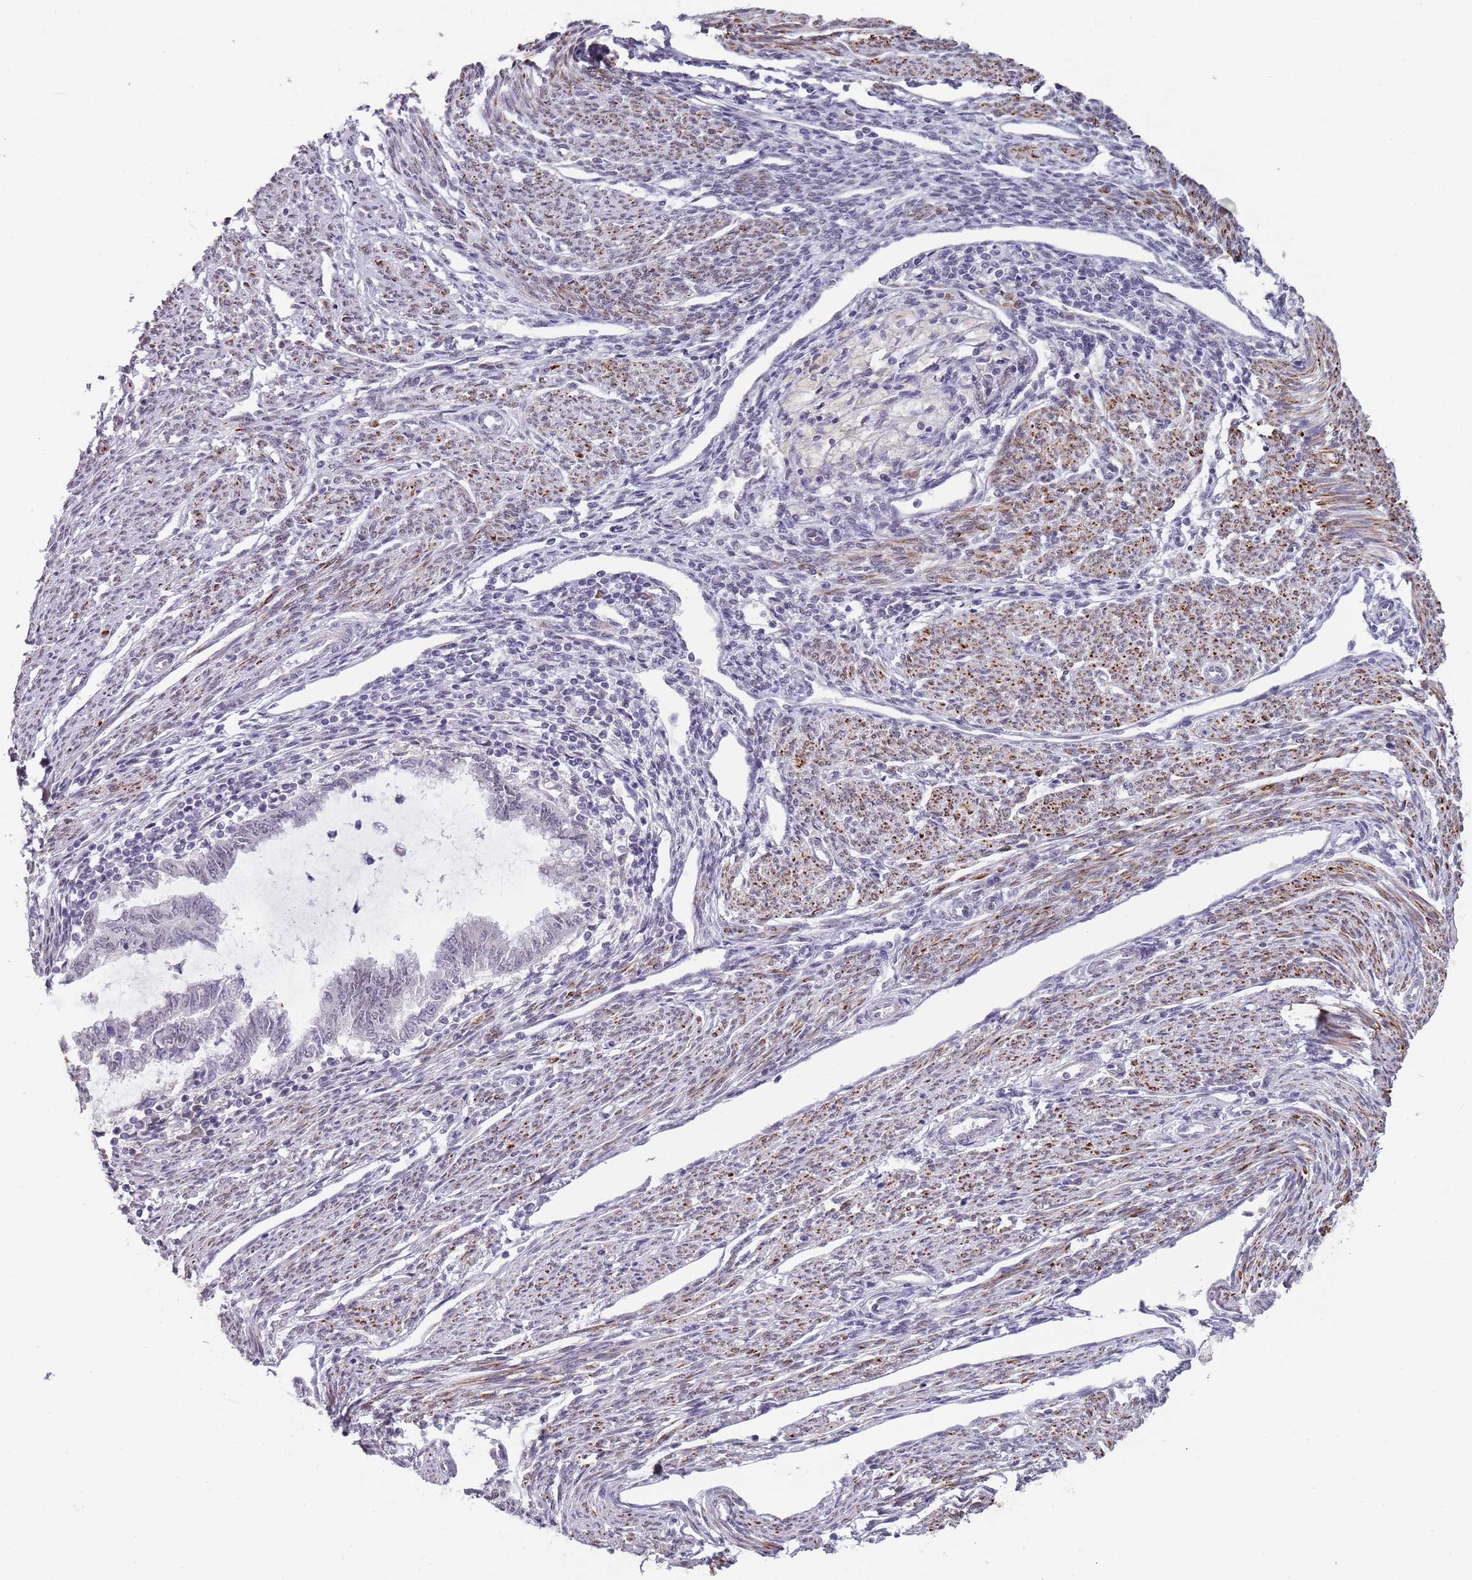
{"staining": {"intensity": "negative", "quantity": "none", "location": "none"}, "tissue": "endometrial cancer", "cell_type": "Tumor cells", "image_type": "cancer", "snomed": [{"axis": "morphology", "description": "Adenocarcinoma, NOS"}, {"axis": "topography", "description": "Endometrium"}], "caption": "Protein analysis of endometrial cancer exhibits no significant expression in tumor cells. The staining is performed using DAB brown chromogen with nuclei counter-stained in using hematoxylin.", "gene": "NBPF3", "patient": {"sex": "female", "age": 79}}